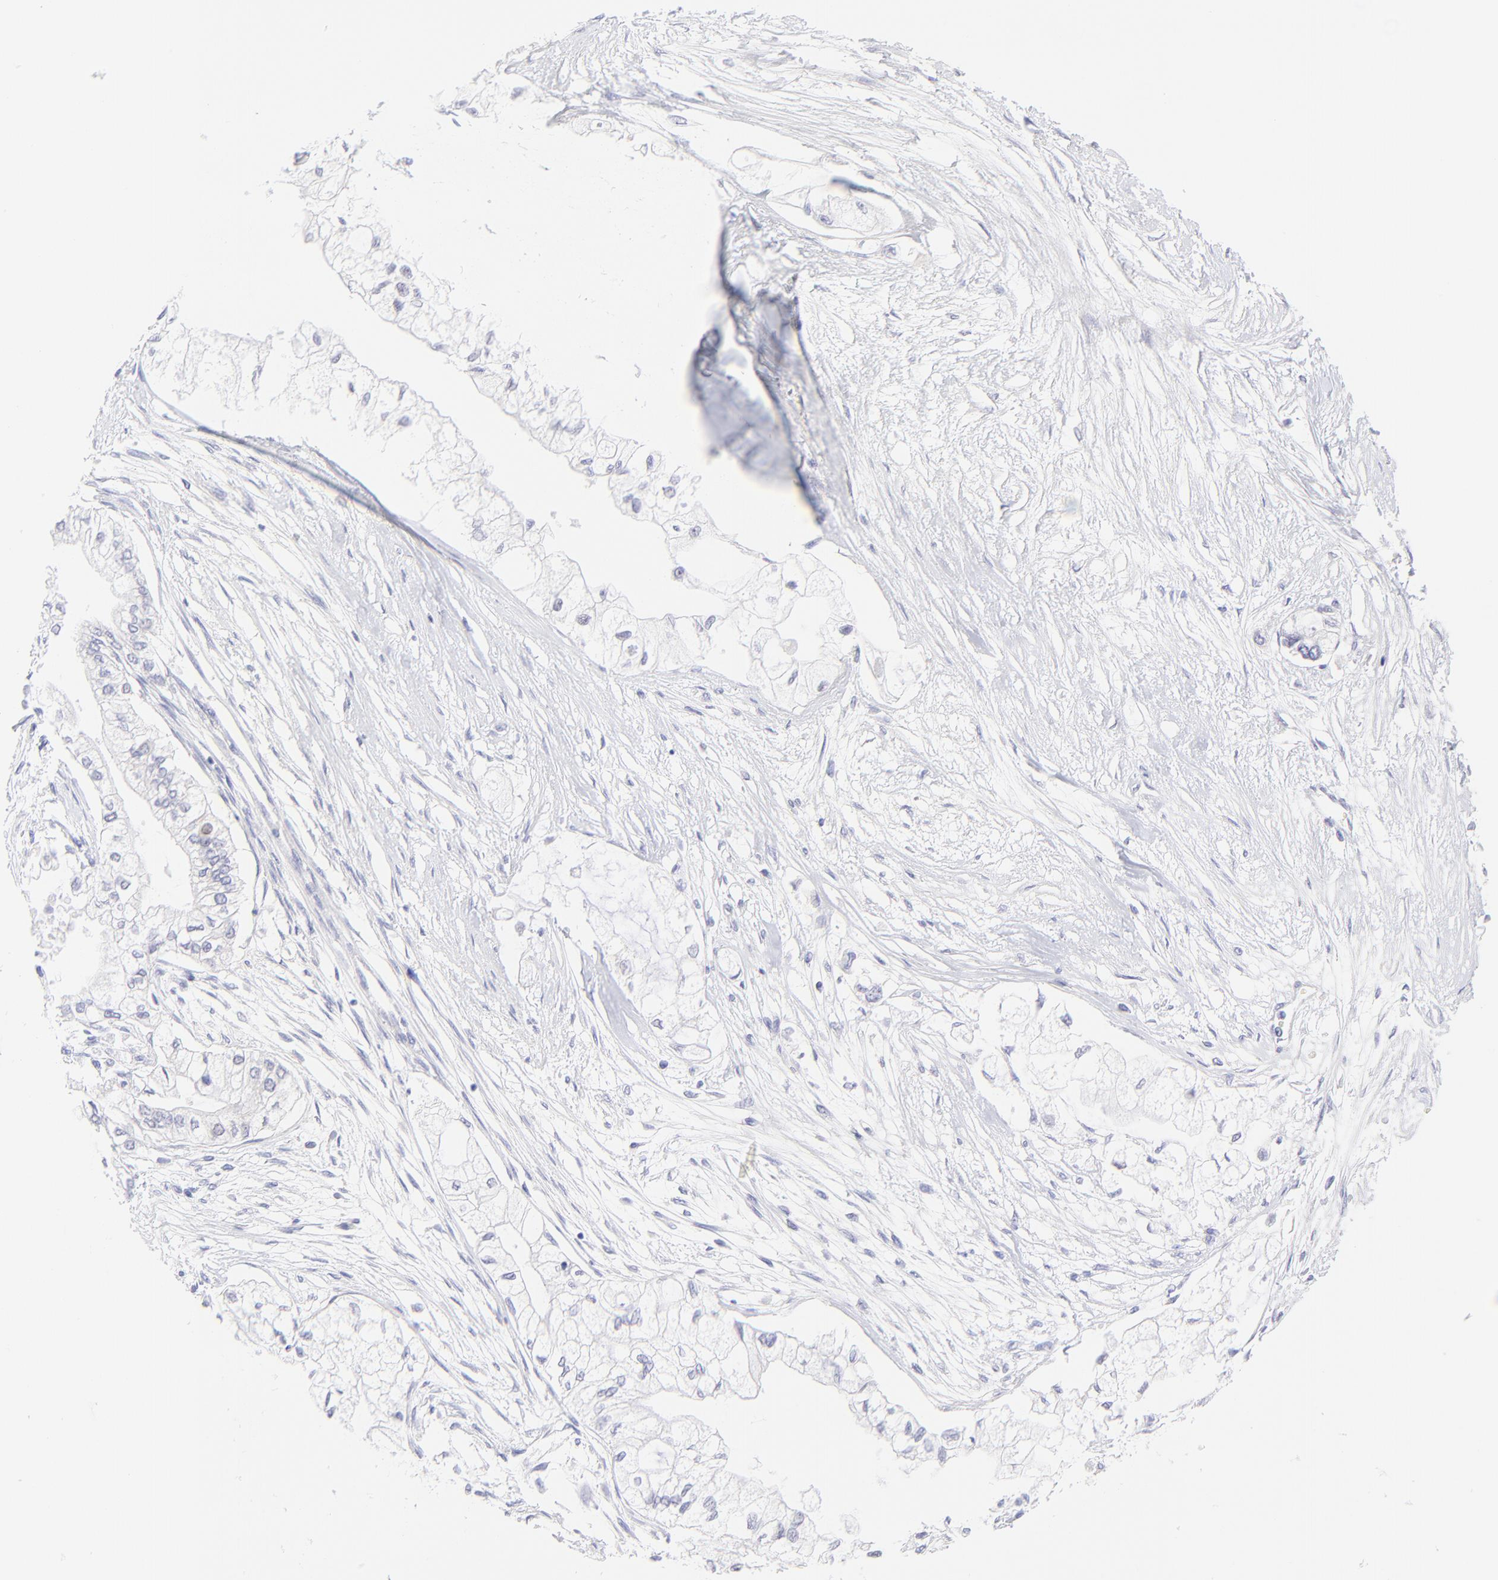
{"staining": {"intensity": "negative", "quantity": "none", "location": "none"}, "tissue": "pancreatic cancer", "cell_type": "Tumor cells", "image_type": "cancer", "snomed": [{"axis": "morphology", "description": "Adenocarcinoma, NOS"}, {"axis": "topography", "description": "Pancreas"}], "caption": "This is an IHC photomicrograph of human pancreatic cancer (adenocarcinoma). There is no staining in tumor cells.", "gene": "KLF4", "patient": {"sex": "male", "age": 79}}